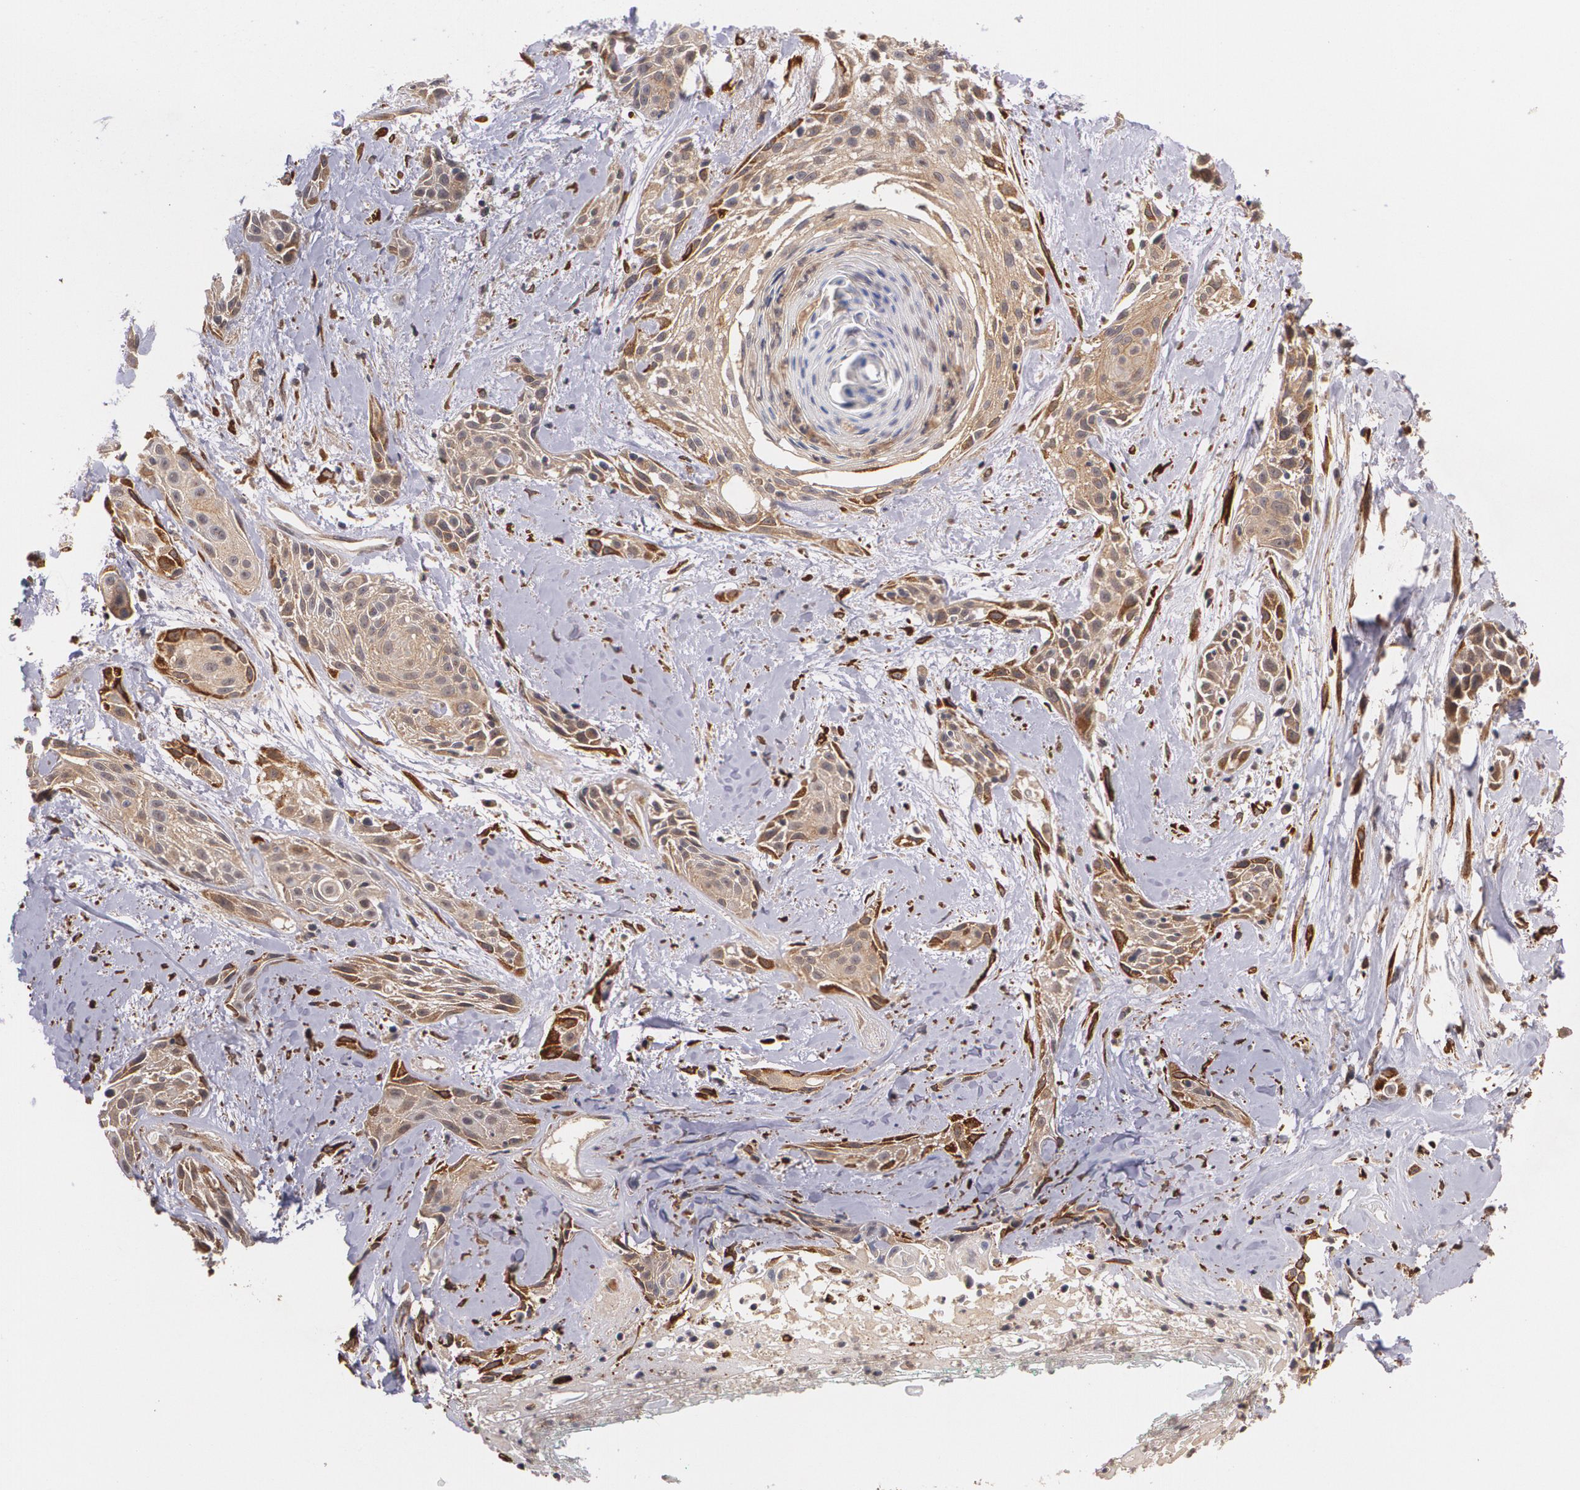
{"staining": {"intensity": "moderate", "quantity": ">75%", "location": "cytoplasmic/membranous"}, "tissue": "skin cancer", "cell_type": "Tumor cells", "image_type": "cancer", "snomed": [{"axis": "morphology", "description": "Squamous cell carcinoma, NOS"}, {"axis": "topography", "description": "Skin"}, {"axis": "topography", "description": "Anal"}], "caption": "The micrograph exhibits immunohistochemical staining of skin cancer (squamous cell carcinoma). There is moderate cytoplasmic/membranous positivity is identified in approximately >75% of tumor cells.", "gene": "IFNGR2", "patient": {"sex": "male", "age": 64}}